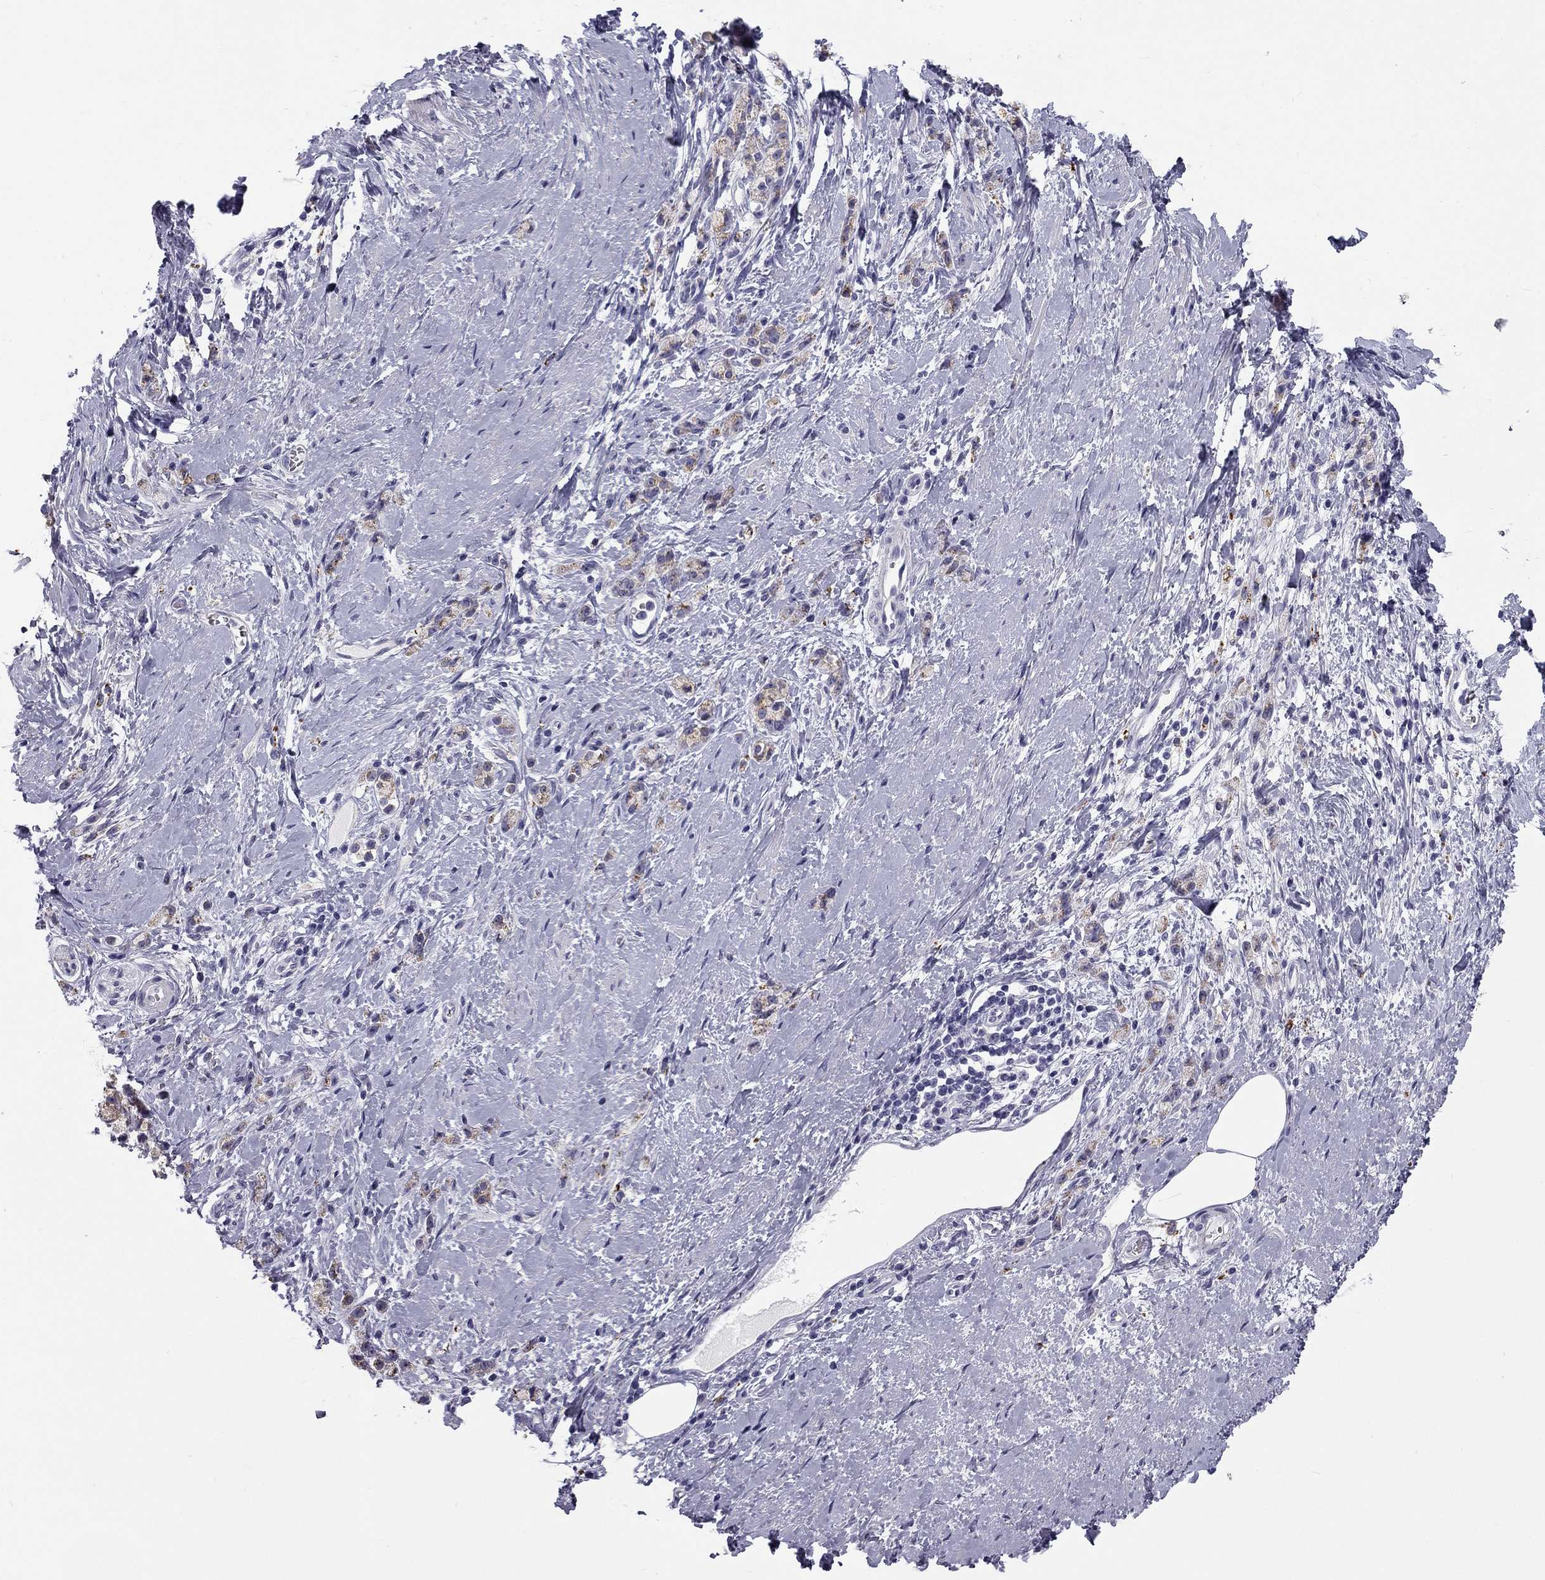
{"staining": {"intensity": "weak", "quantity": ">75%", "location": "cytoplasmic/membranous"}, "tissue": "stomach cancer", "cell_type": "Tumor cells", "image_type": "cancer", "snomed": [{"axis": "morphology", "description": "Adenocarcinoma, NOS"}, {"axis": "topography", "description": "Stomach"}], "caption": "Stomach cancer (adenocarcinoma) stained for a protein demonstrates weak cytoplasmic/membranous positivity in tumor cells. The staining was performed using DAB (3,3'-diaminobenzidine), with brown indicating positive protein expression. Nuclei are stained blue with hematoxylin.", "gene": "CLPSL2", "patient": {"sex": "male", "age": 58}}